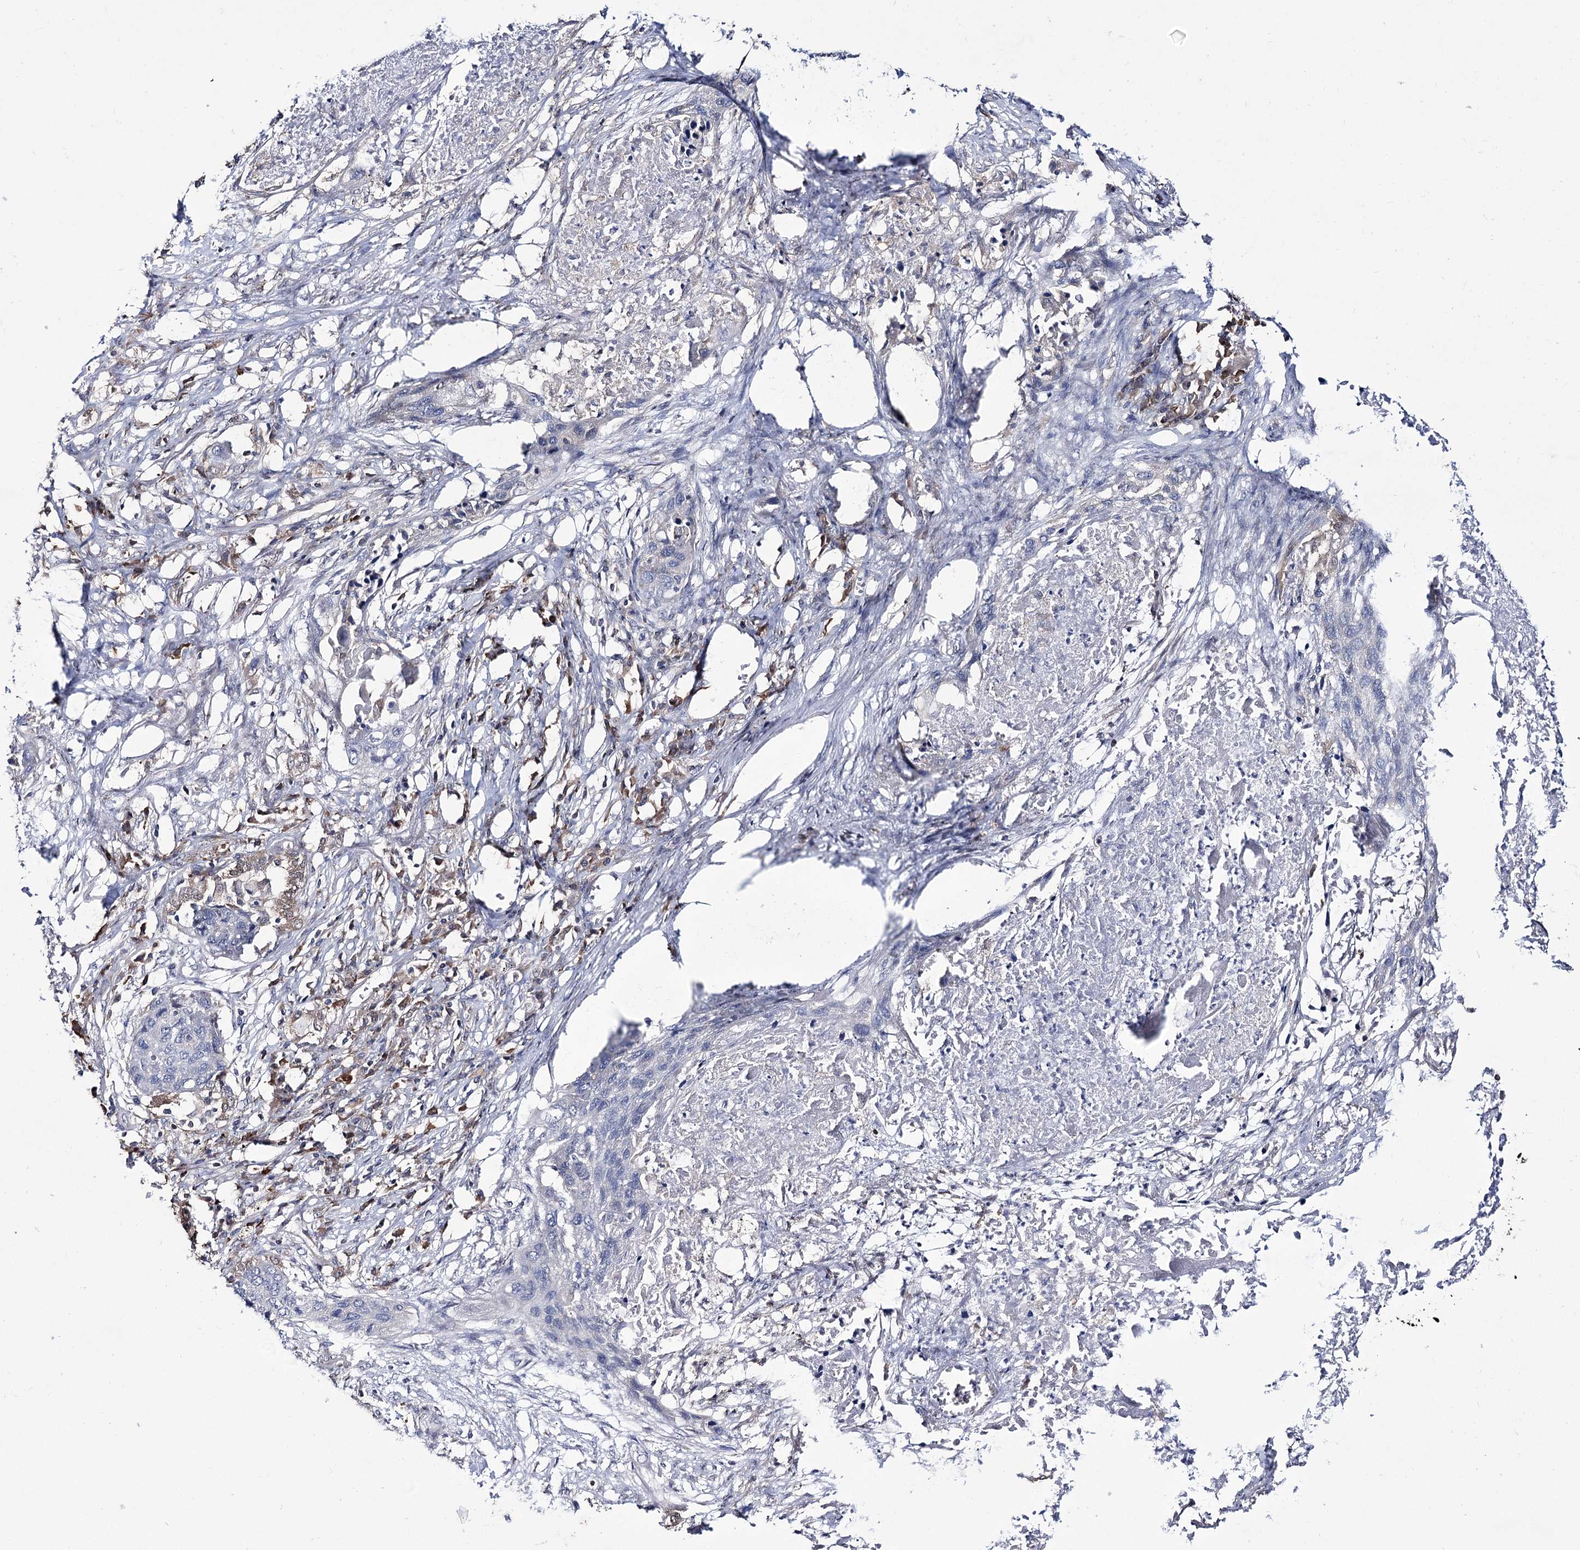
{"staining": {"intensity": "negative", "quantity": "none", "location": "none"}, "tissue": "lung cancer", "cell_type": "Tumor cells", "image_type": "cancer", "snomed": [{"axis": "morphology", "description": "Squamous cell carcinoma, NOS"}, {"axis": "topography", "description": "Lung"}], "caption": "Lung squamous cell carcinoma was stained to show a protein in brown. There is no significant positivity in tumor cells. The staining was performed using DAB (3,3'-diaminobenzidine) to visualize the protein expression in brown, while the nuclei were stained in blue with hematoxylin (Magnification: 20x).", "gene": "PTER", "patient": {"sex": "female", "age": 63}}